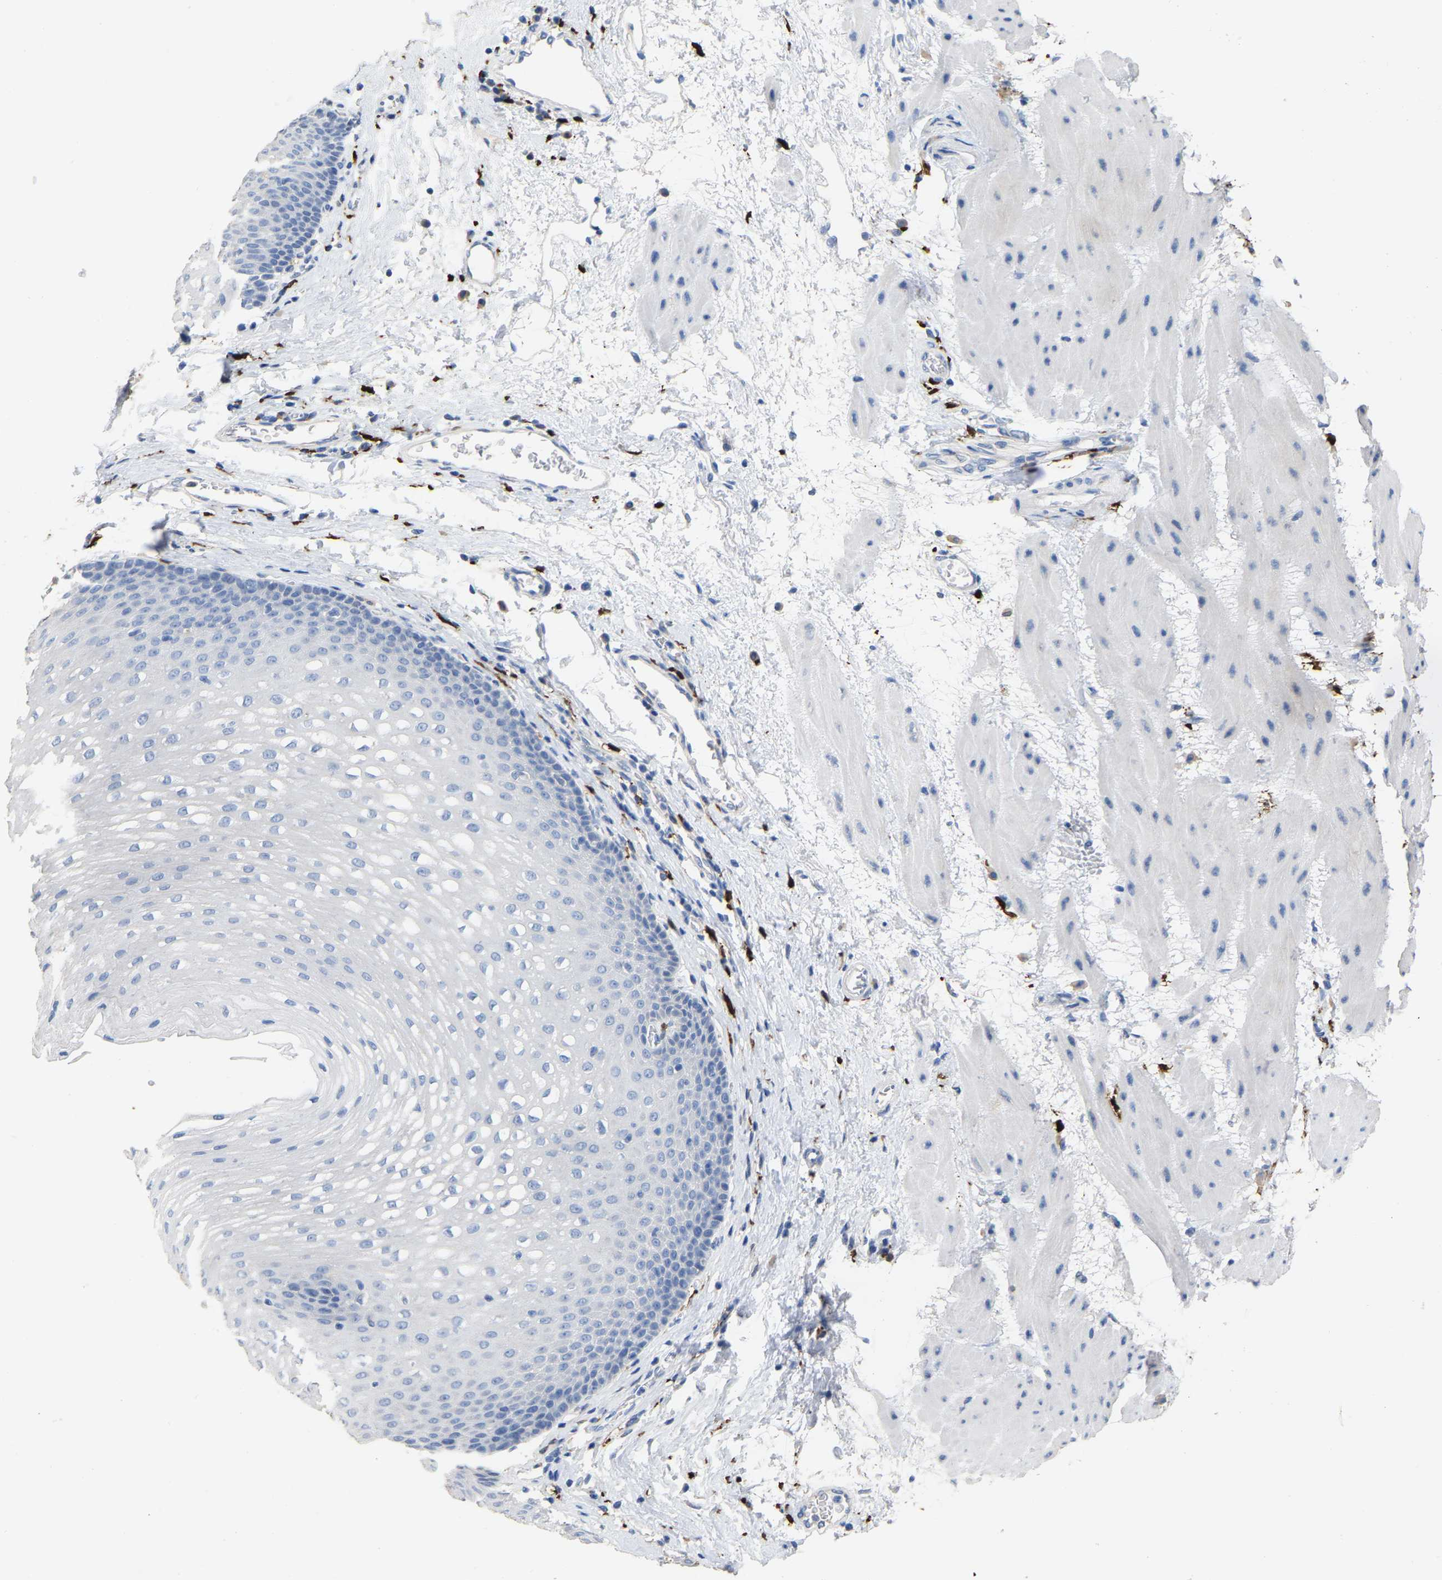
{"staining": {"intensity": "negative", "quantity": "none", "location": "none"}, "tissue": "esophagus", "cell_type": "Squamous epithelial cells", "image_type": "normal", "snomed": [{"axis": "morphology", "description": "Normal tissue, NOS"}, {"axis": "topography", "description": "Esophagus"}], "caption": "This is an immunohistochemistry (IHC) image of normal human esophagus. There is no expression in squamous epithelial cells.", "gene": "ULBP2", "patient": {"sex": "male", "age": 48}}